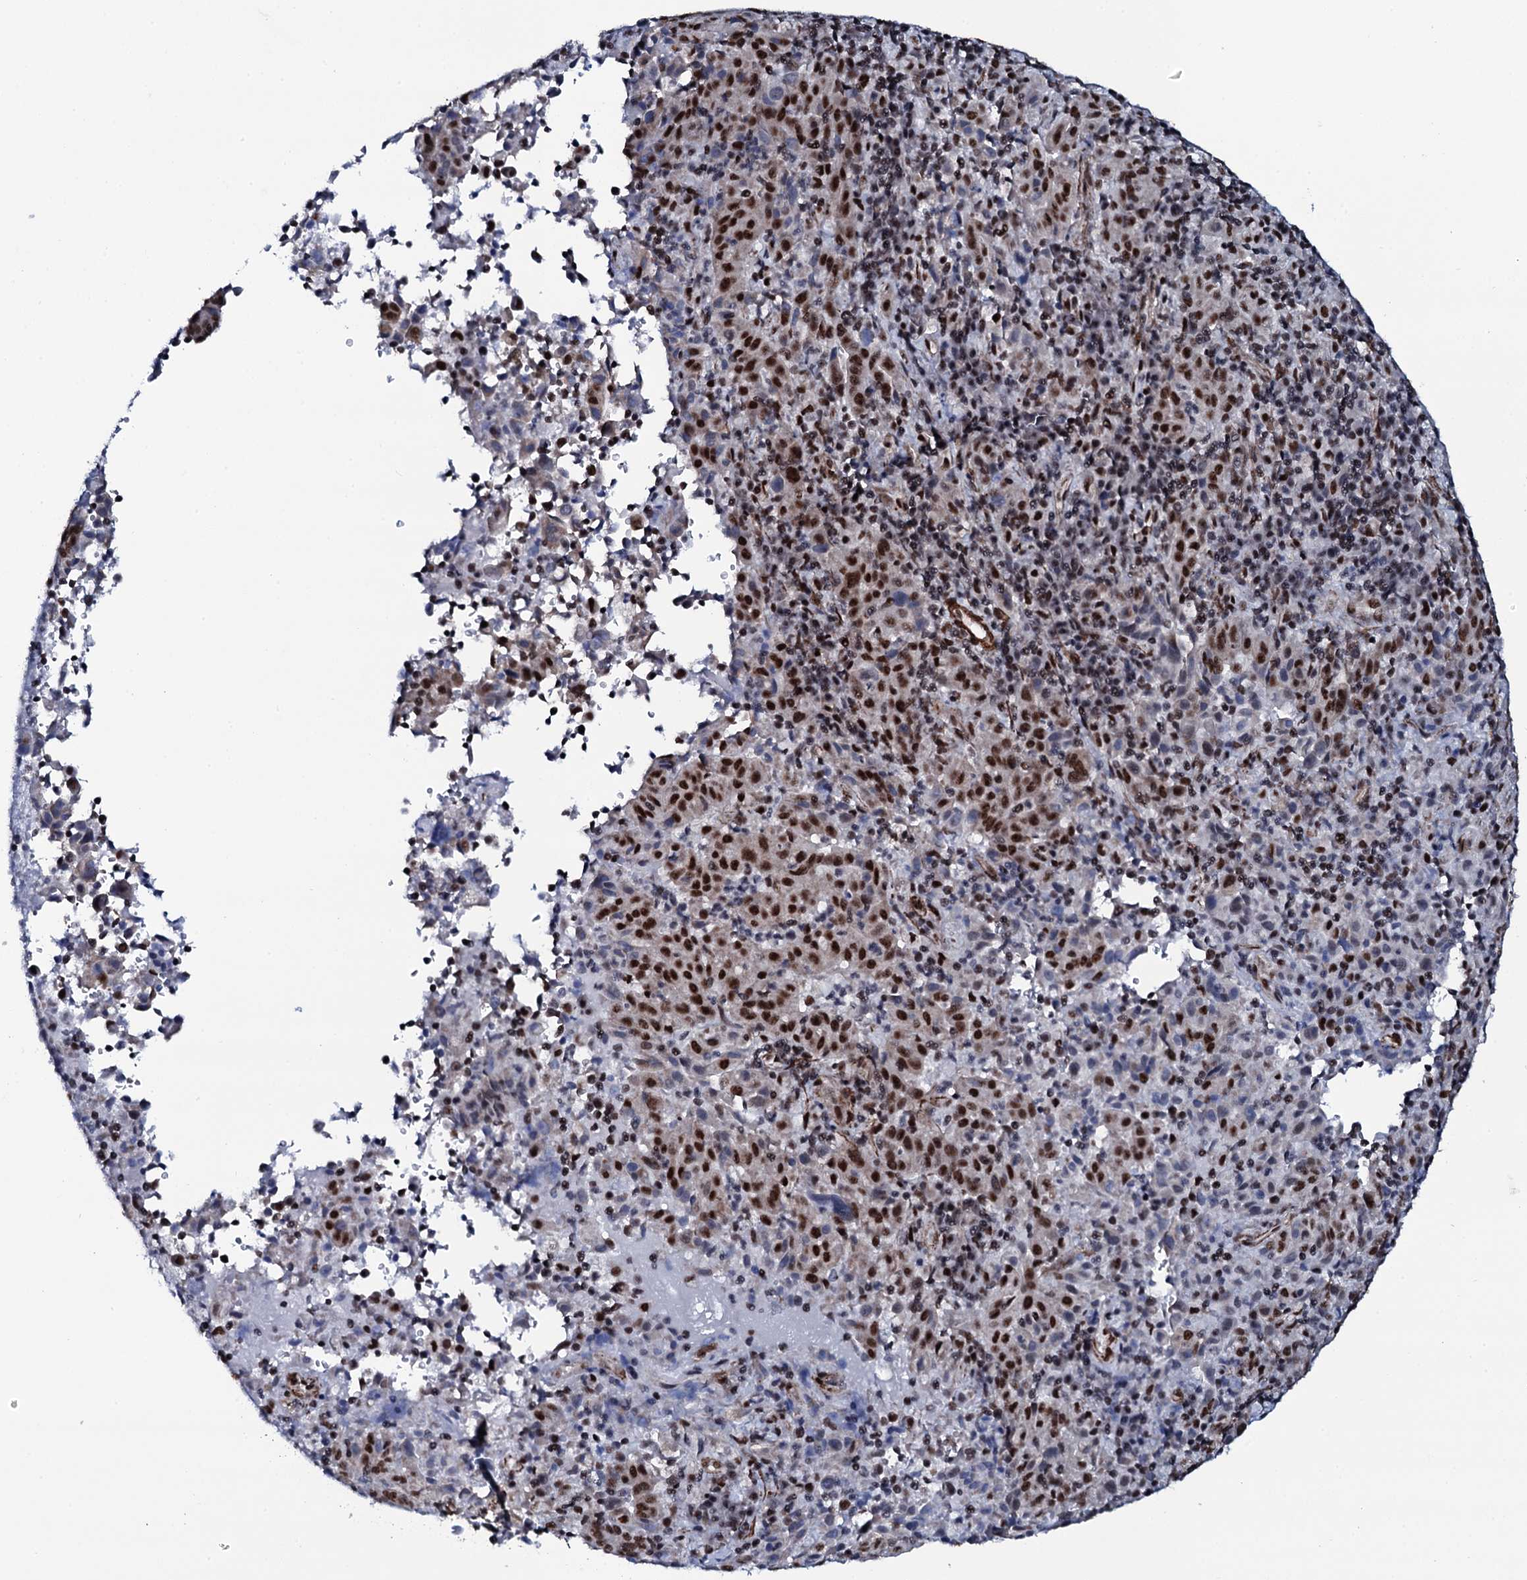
{"staining": {"intensity": "strong", "quantity": "25%-75%", "location": "nuclear"}, "tissue": "pancreatic cancer", "cell_type": "Tumor cells", "image_type": "cancer", "snomed": [{"axis": "morphology", "description": "Adenocarcinoma, NOS"}, {"axis": "topography", "description": "Pancreas"}], "caption": "The photomicrograph shows staining of pancreatic cancer, revealing strong nuclear protein expression (brown color) within tumor cells.", "gene": "CWC15", "patient": {"sex": "male", "age": 63}}